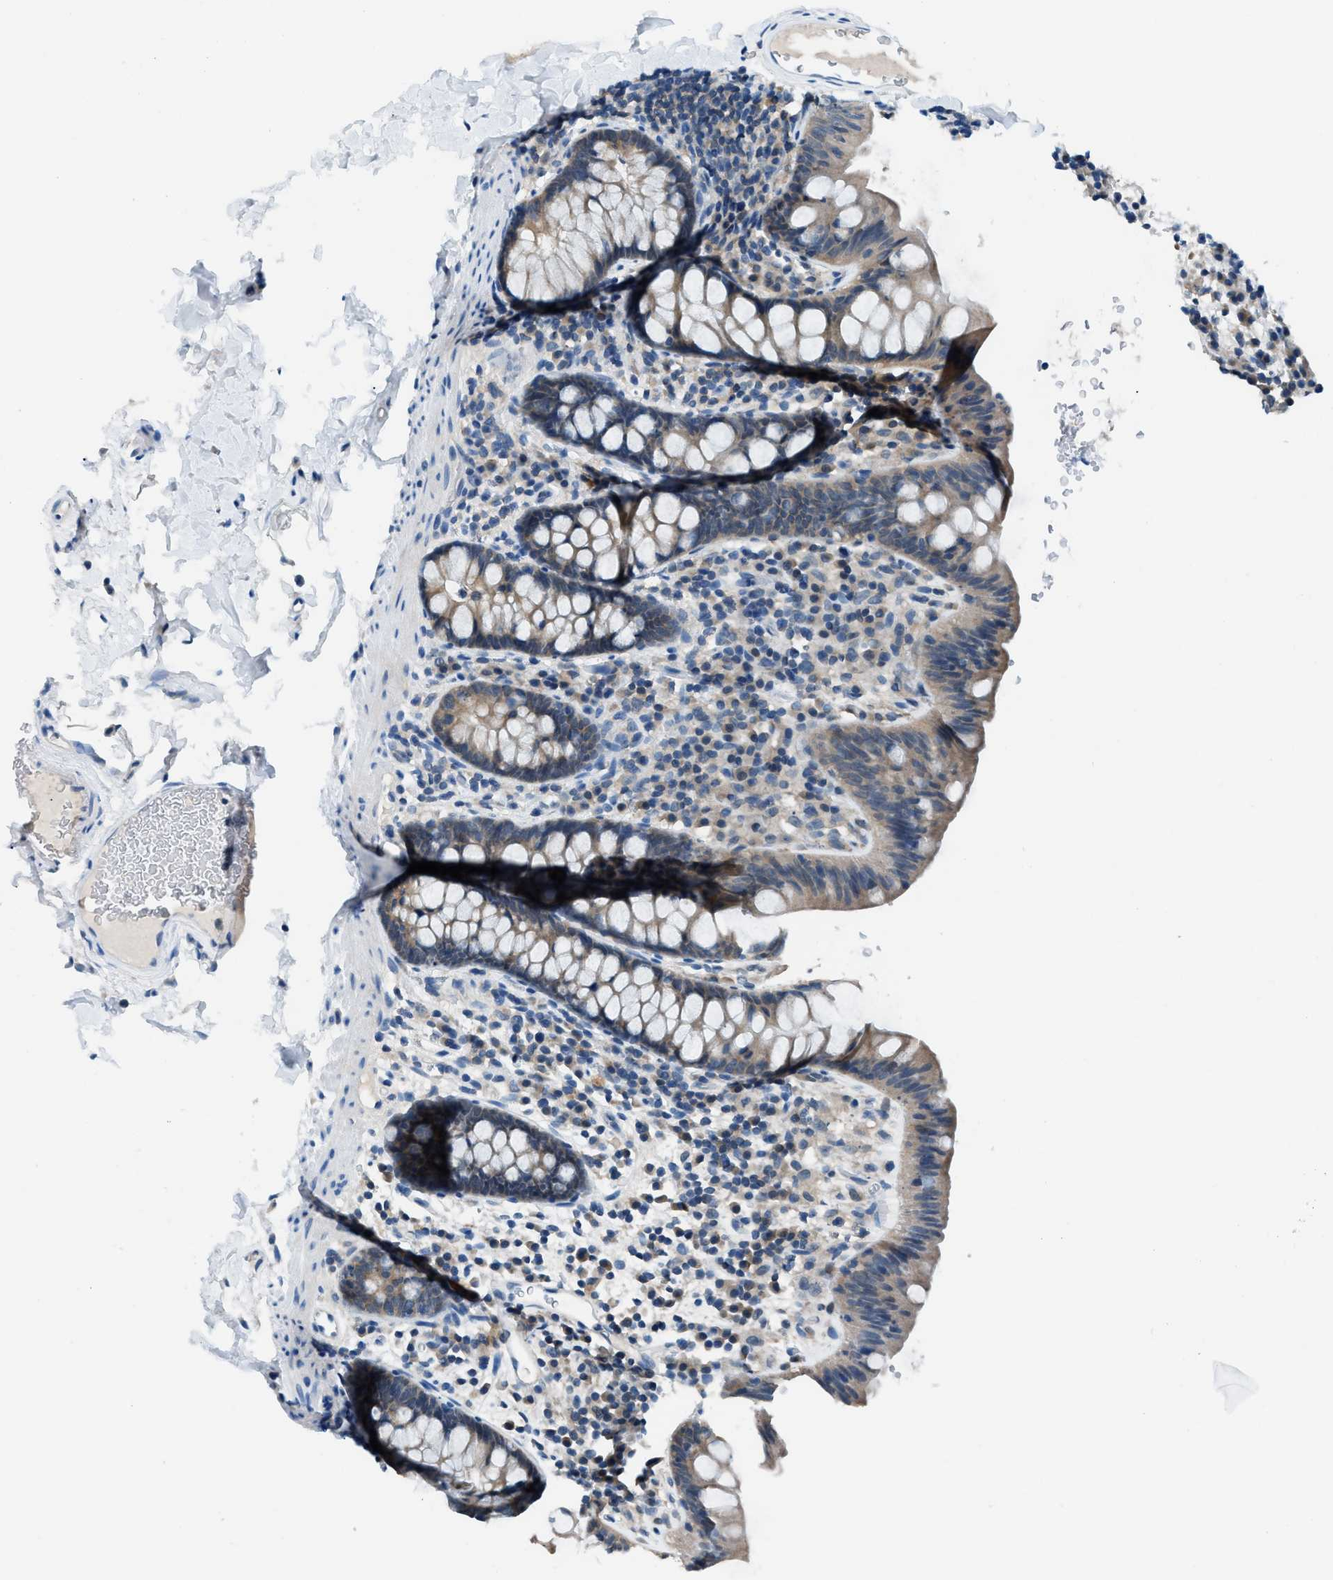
{"staining": {"intensity": "negative", "quantity": "none", "location": "none"}, "tissue": "colon", "cell_type": "Endothelial cells", "image_type": "normal", "snomed": [{"axis": "morphology", "description": "Normal tissue, NOS"}, {"axis": "topography", "description": "Colon"}], "caption": "This is a micrograph of immunohistochemistry (IHC) staining of unremarkable colon, which shows no positivity in endothelial cells.", "gene": "ACP1", "patient": {"sex": "female", "age": 80}}